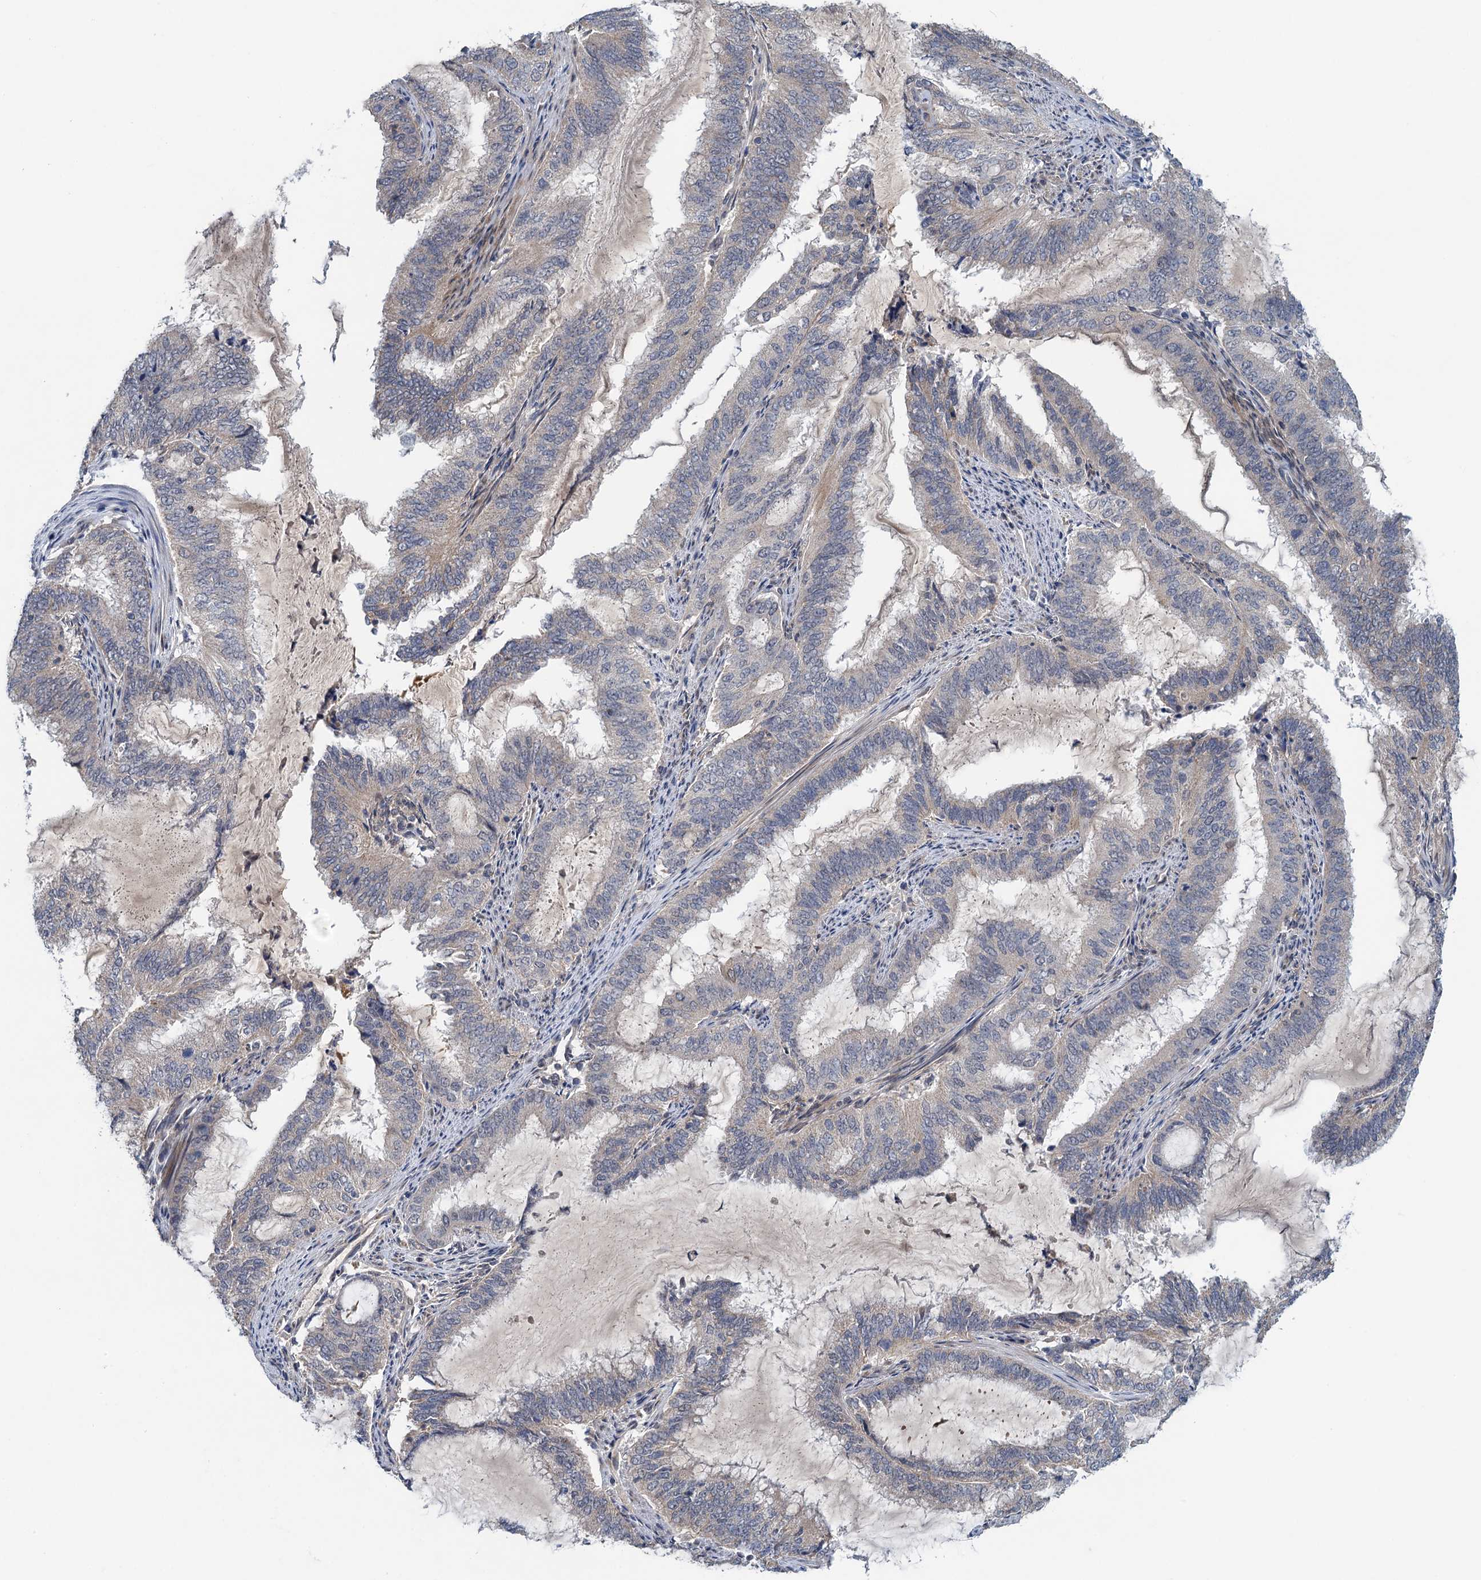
{"staining": {"intensity": "negative", "quantity": "none", "location": "none"}, "tissue": "endometrial cancer", "cell_type": "Tumor cells", "image_type": "cancer", "snomed": [{"axis": "morphology", "description": "Adenocarcinoma, NOS"}, {"axis": "topography", "description": "Endometrium"}], "caption": "A high-resolution micrograph shows IHC staining of endometrial cancer (adenocarcinoma), which reveals no significant expression in tumor cells. (DAB IHC, high magnification).", "gene": "MDM1", "patient": {"sex": "female", "age": 51}}